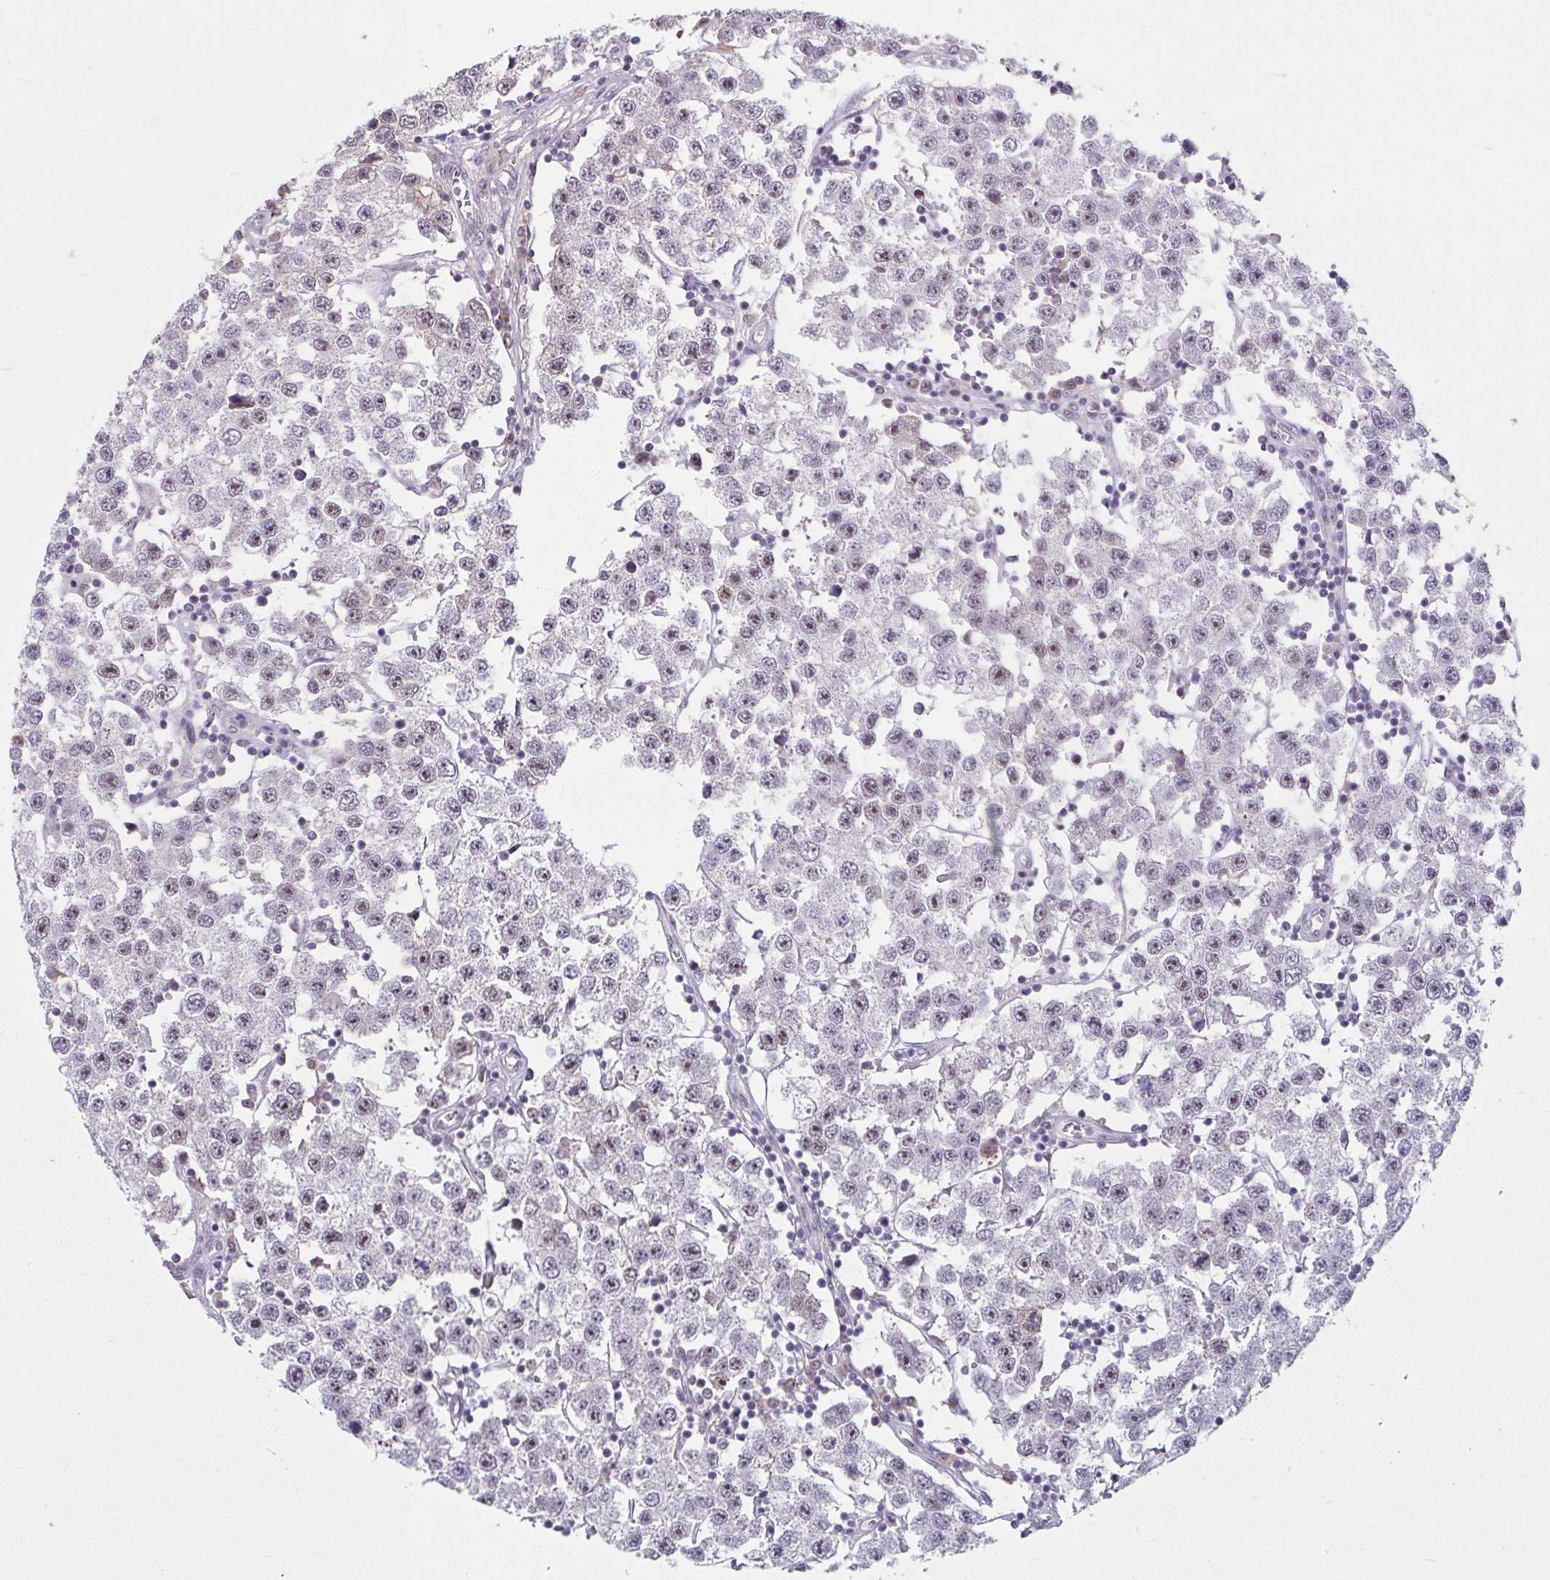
{"staining": {"intensity": "weak", "quantity": "<25%", "location": "nuclear"}, "tissue": "testis cancer", "cell_type": "Tumor cells", "image_type": "cancer", "snomed": [{"axis": "morphology", "description": "Seminoma, NOS"}, {"axis": "topography", "description": "Testis"}], "caption": "DAB (3,3'-diaminobenzidine) immunohistochemical staining of testis cancer (seminoma) shows no significant positivity in tumor cells. (IHC, brightfield microscopy, high magnification).", "gene": "RBBP6", "patient": {"sex": "male", "age": 34}}